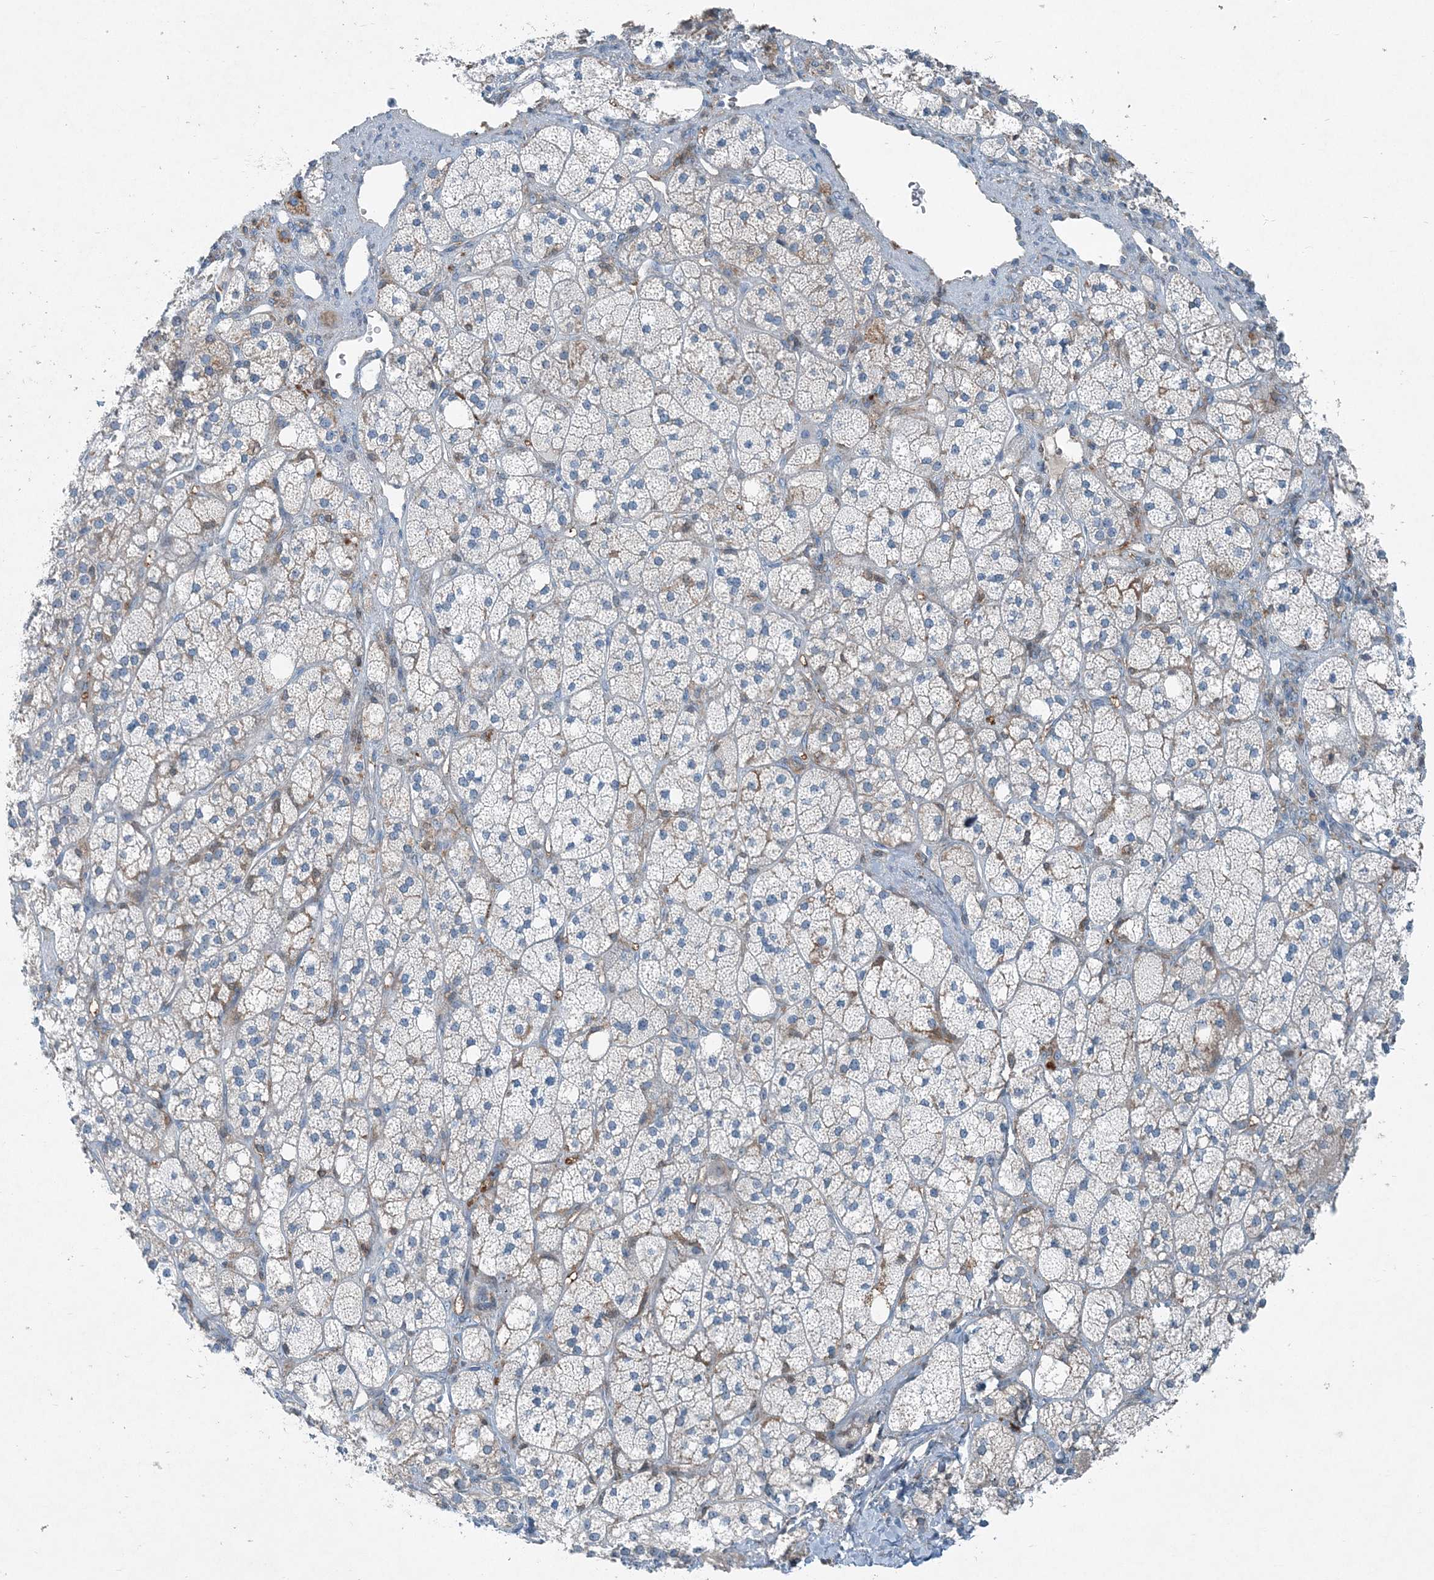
{"staining": {"intensity": "negative", "quantity": "none", "location": "none"}, "tissue": "adrenal gland", "cell_type": "Glandular cells", "image_type": "normal", "snomed": [{"axis": "morphology", "description": "Normal tissue, NOS"}, {"axis": "topography", "description": "Adrenal gland"}], "caption": "Immunohistochemical staining of unremarkable human adrenal gland exhibits no significant staining in glandular cells. Brightfield microscopy of IHC stained with DAB (brown) and hematoxylin (blue), captured at high magnification.", "gene": "ARMH1", "patient": {"sex": "male", "age": 61}}